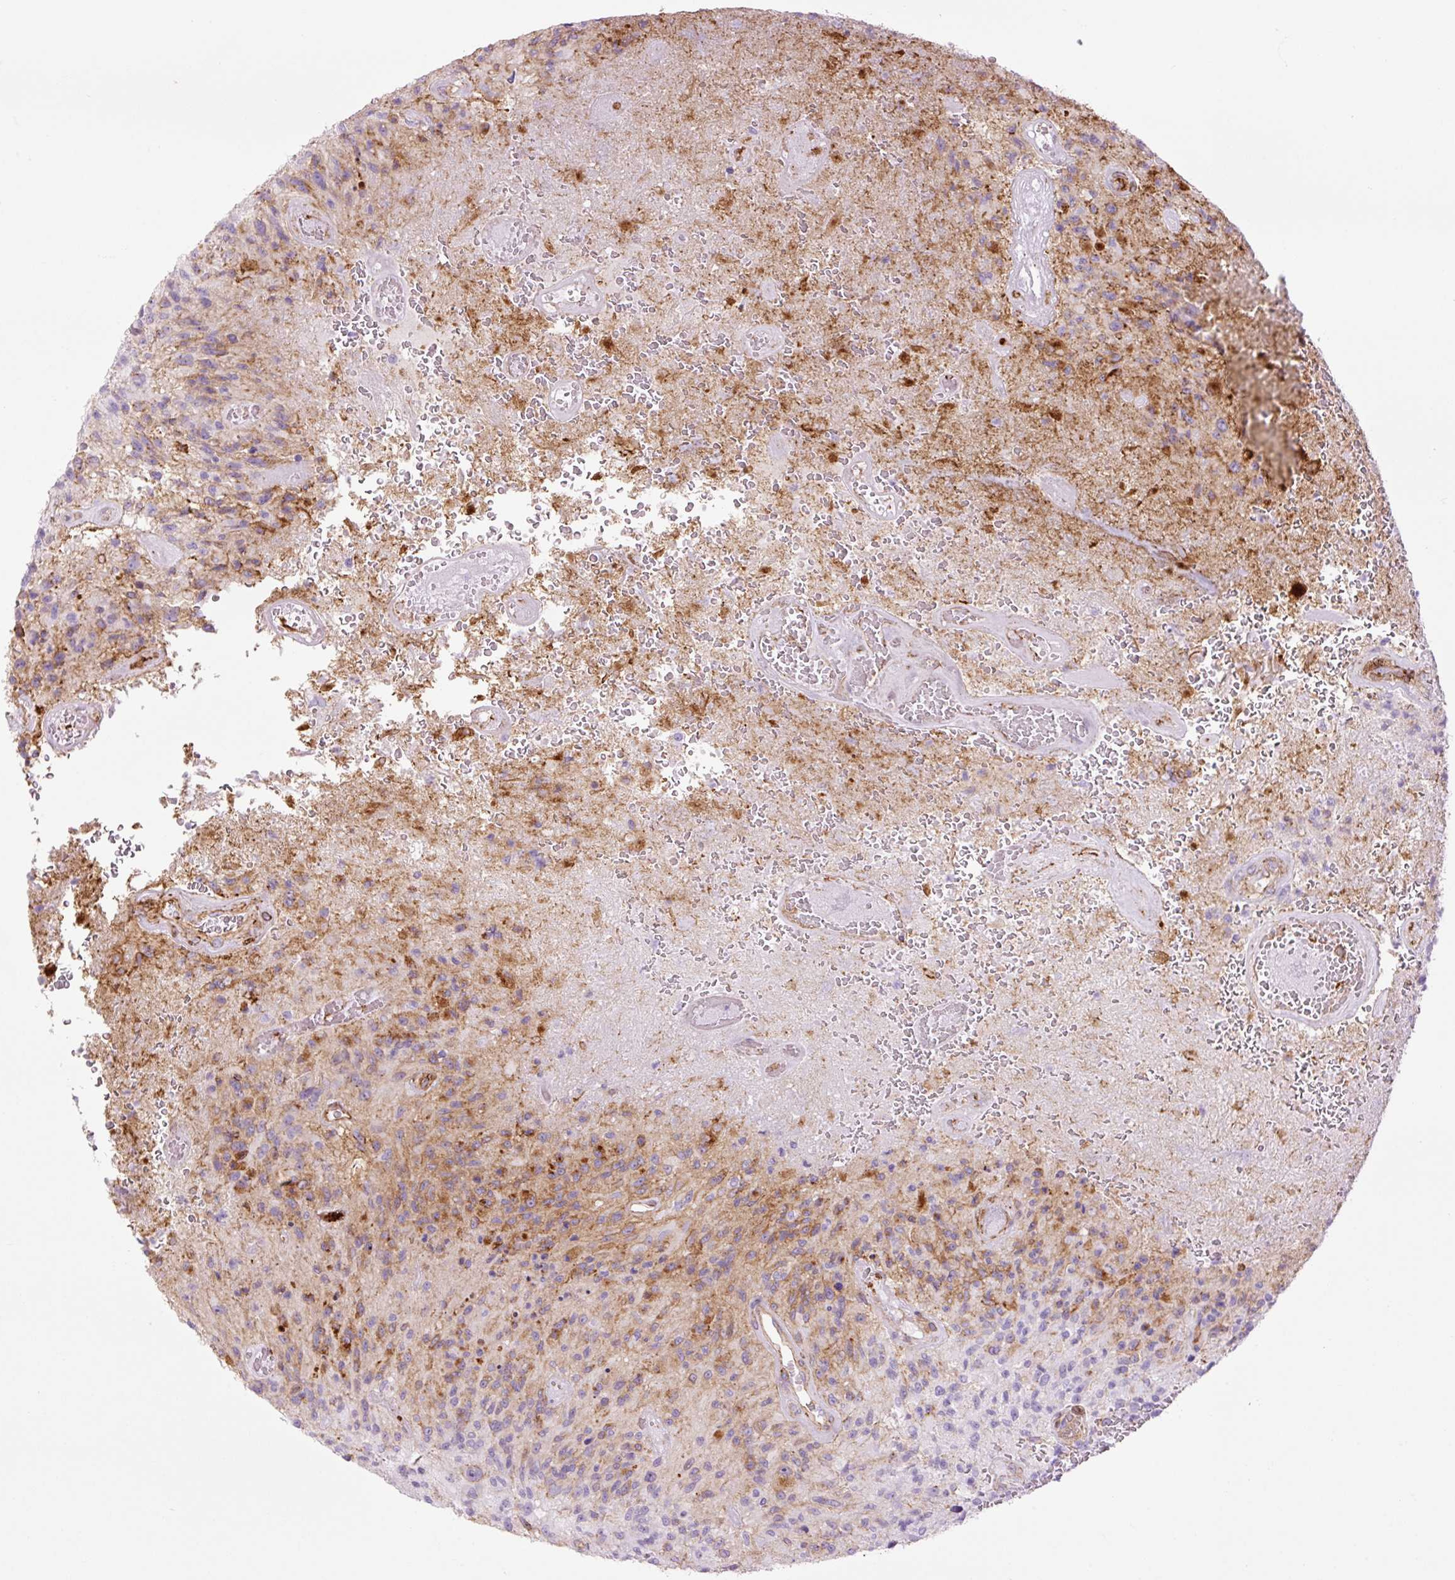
{"staining": {"intensity": "moderate", "quantity": "<25%", "location": "cytoplasmic/membranous"}, "tissue": "glioma", "cell_type": "Tumor cells", "image_type": "cancer", "snomed": [{"axis": "morphology", "description": "Normal tissue, NOS"}, {"axis": "morphology", "description": "Glioma, malignant, High grade"}, {"axis": "topography", "description": "Cerebral cortex"}], "caption": "The image exhibits a brown stain indicating the presence of a protein in the cytoplasmic/membranous of tumor cells in glioma. The staining is performed using DAB brown chromogen to label protein expression. The nuclei are counter-stained blue using hematoxylin.", "gene": "CAV1", "patient": {"sex": "male", "age": 56}}